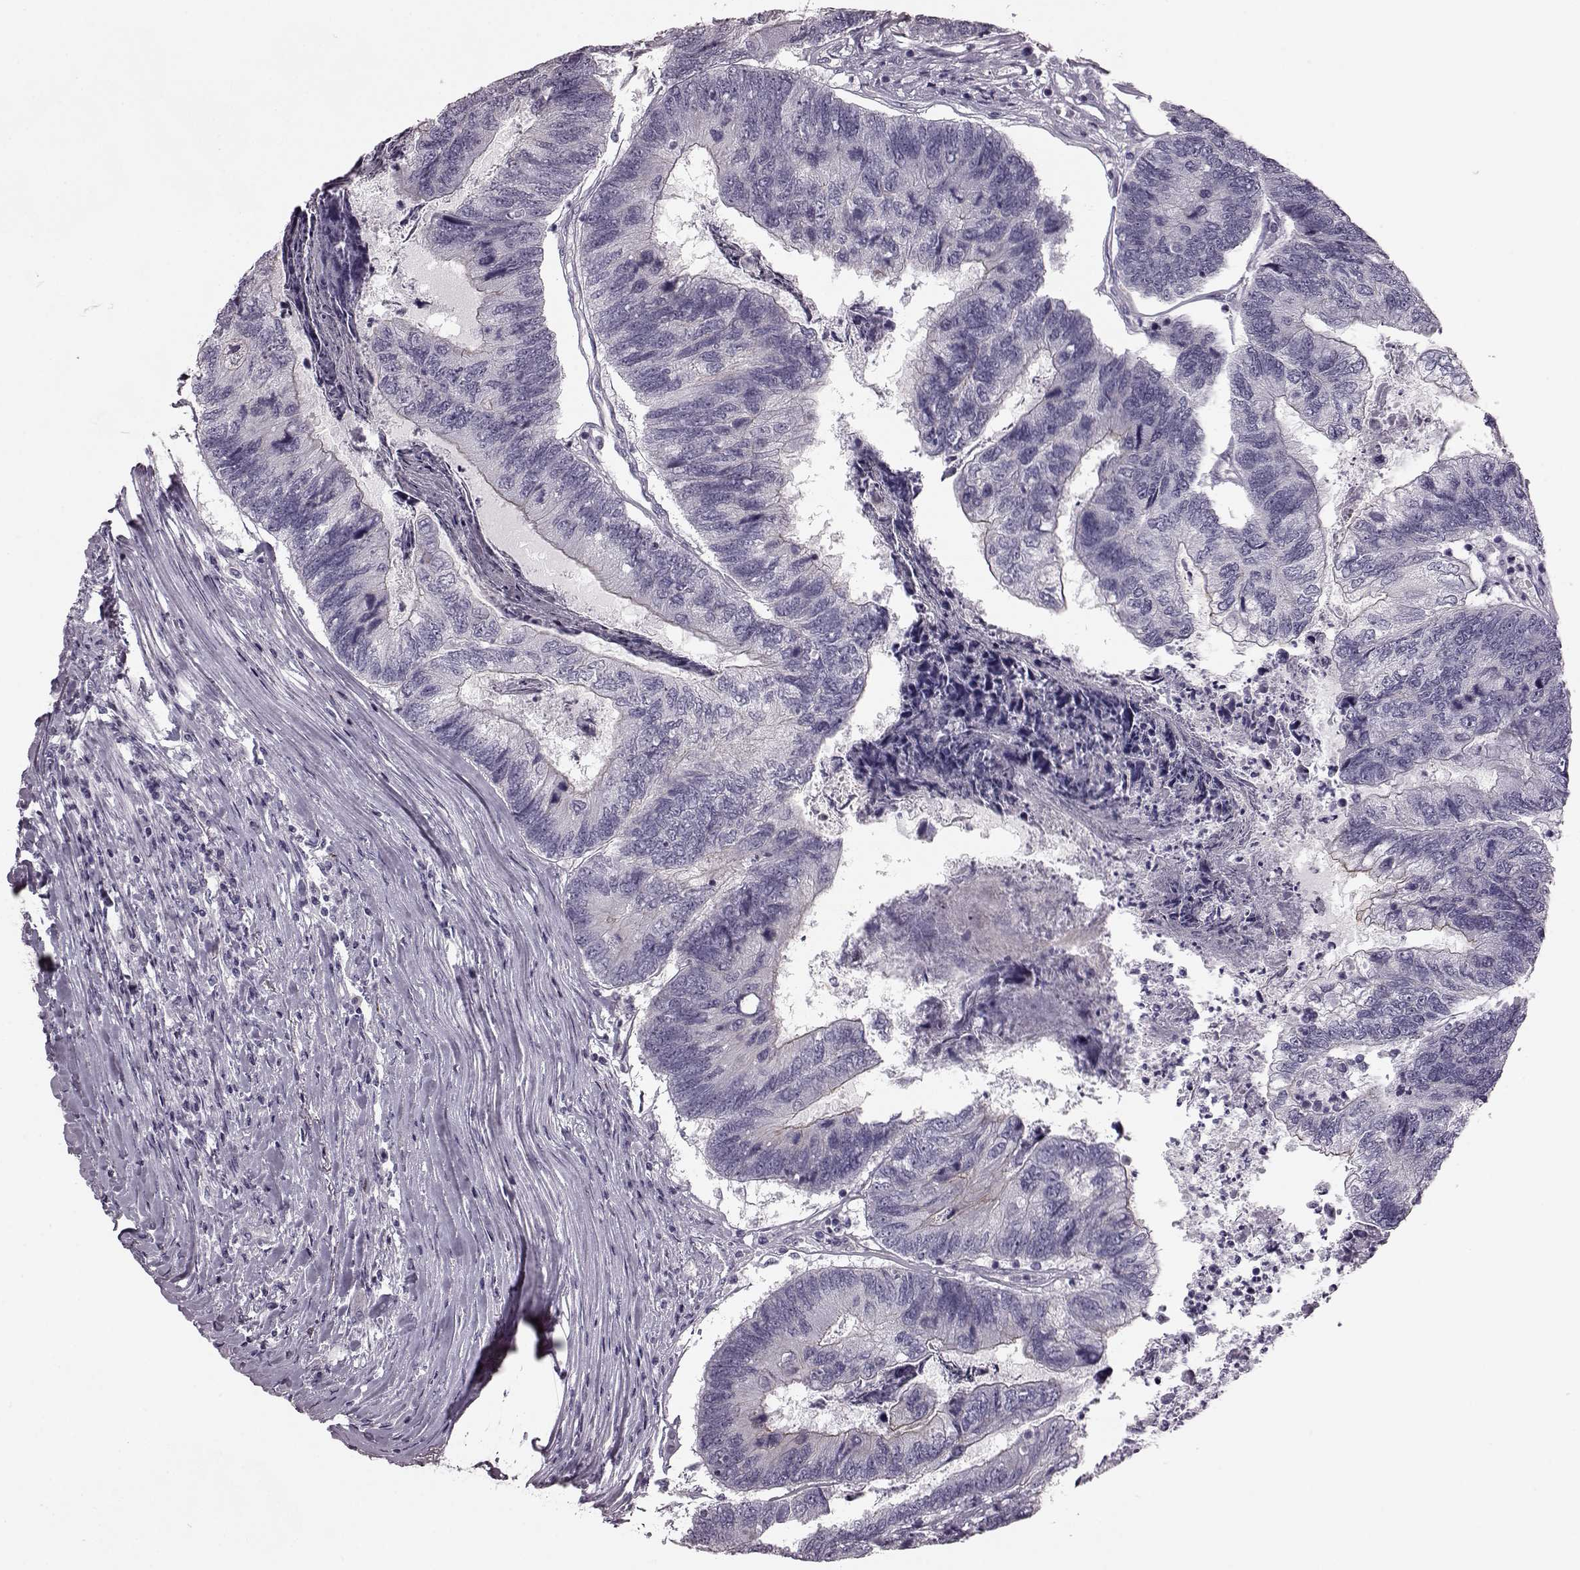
{"staining": {"intensity": "negative", "quantity": "none", "location": "none"}, "tissue": "colorectal cancer", "cell_type": "Tumor cells", "image_type": "cancer", "snomed": [{"axis": "morphology", "description": "Adenocarcinoma, NOS"}, {"axis": "topography", "description": "Colon"}], "caption": "This micrograph is of colorectal adenocarcinoma stained with immunohistochemistry (IHC) to label a protein in brown with the nuclei are counter-stained blue. There is no staining in tumor cells.", "gene": "SNTG1", "patient": {"sex": "female", "age": 67}}